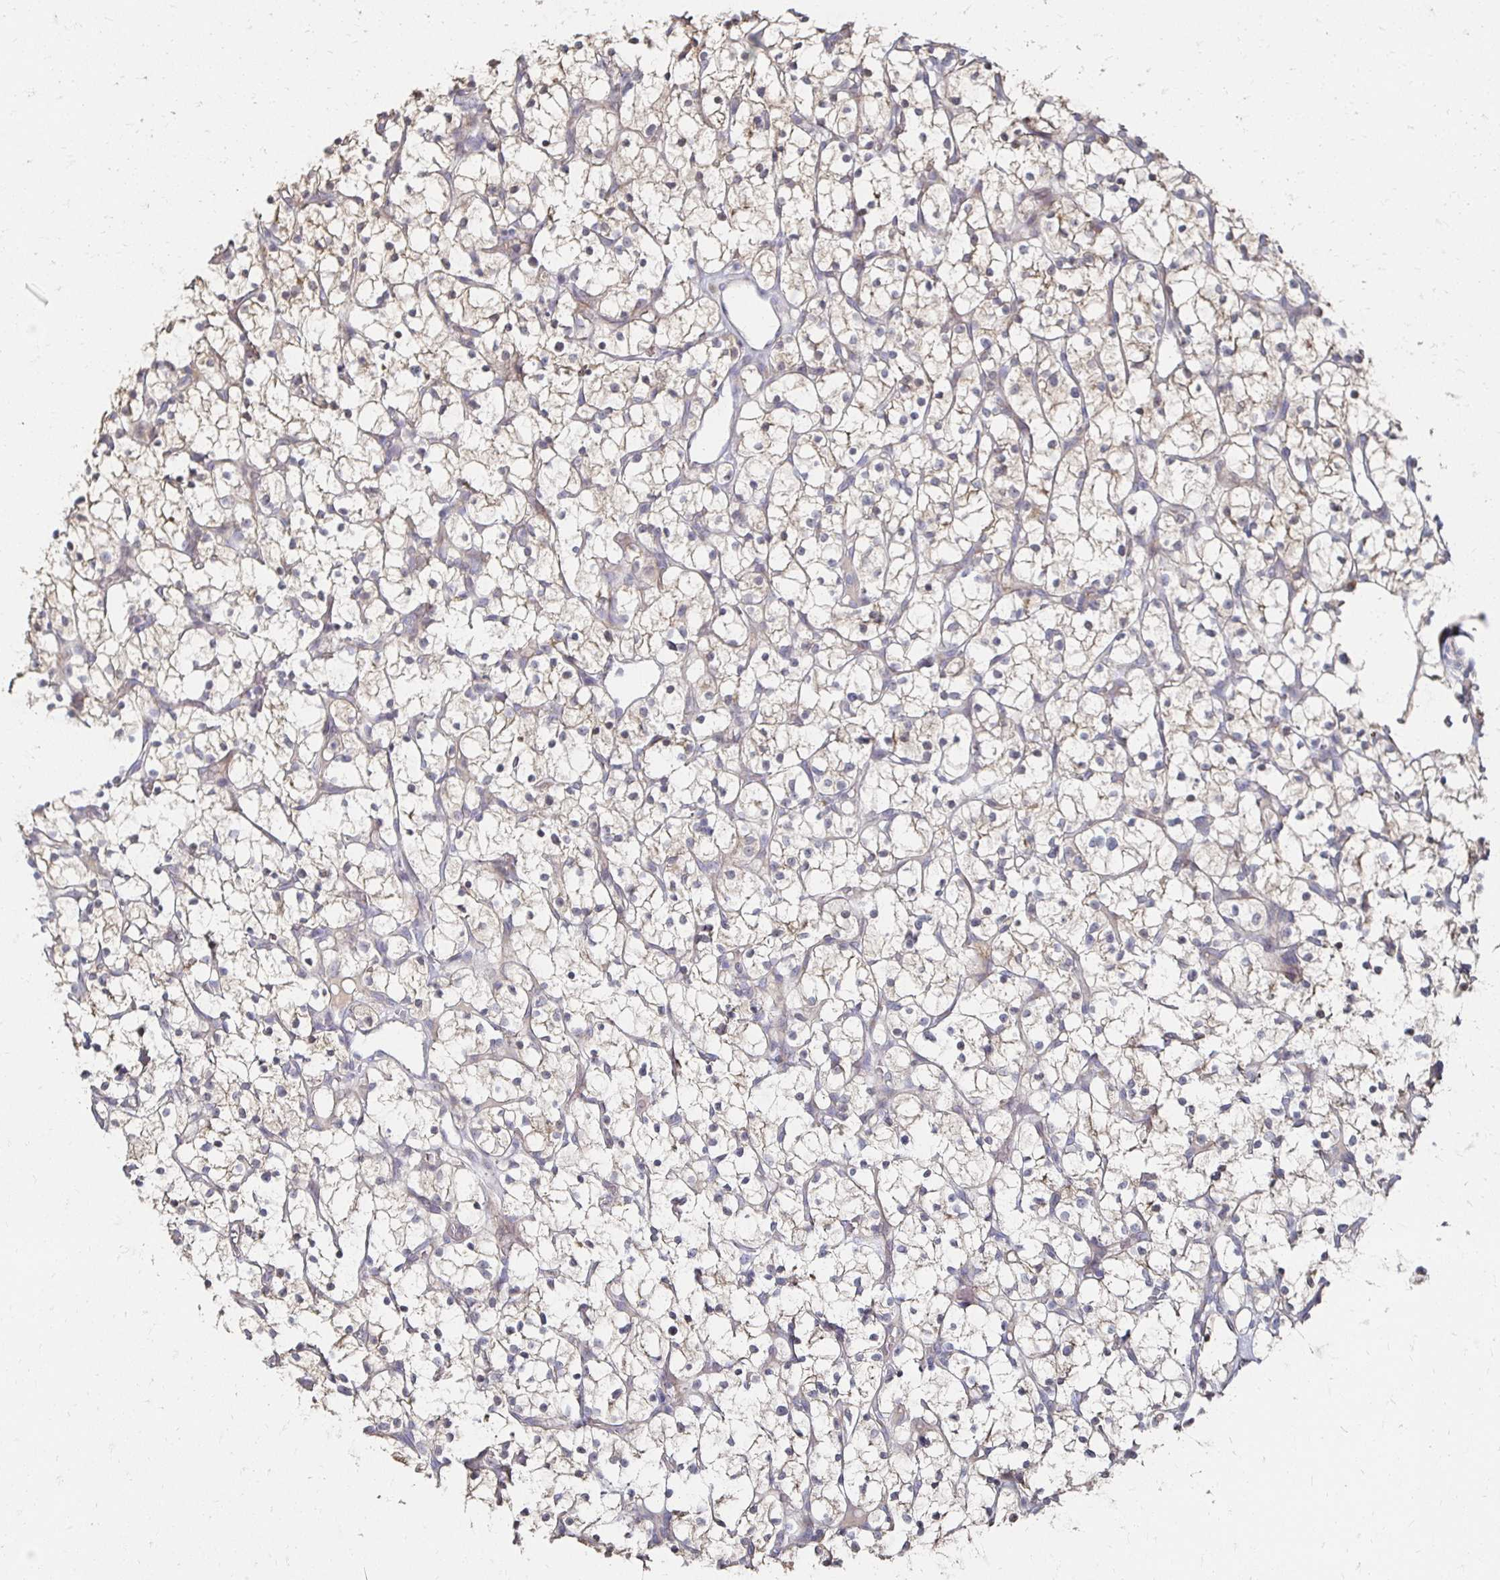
{"staining": {"intensity": "weak", "quantity": "<25%", "location": "cytoplasmic/membranous"}, "tissue": "renal cancer", "cell_type": "Tumor cells", "image_type": "cancer", "snomed": [{"axis": "morphology", "description": "Adenocarcinoma, NOS"}, {"axis": "topography", "description": "Kidney"}], "caption": "Renal cancer stained for a protein using immunohistochemistry shows no staining tumor cells.", "gene": "ZNF727", "patient": {"sex": "female", "age": 64}}